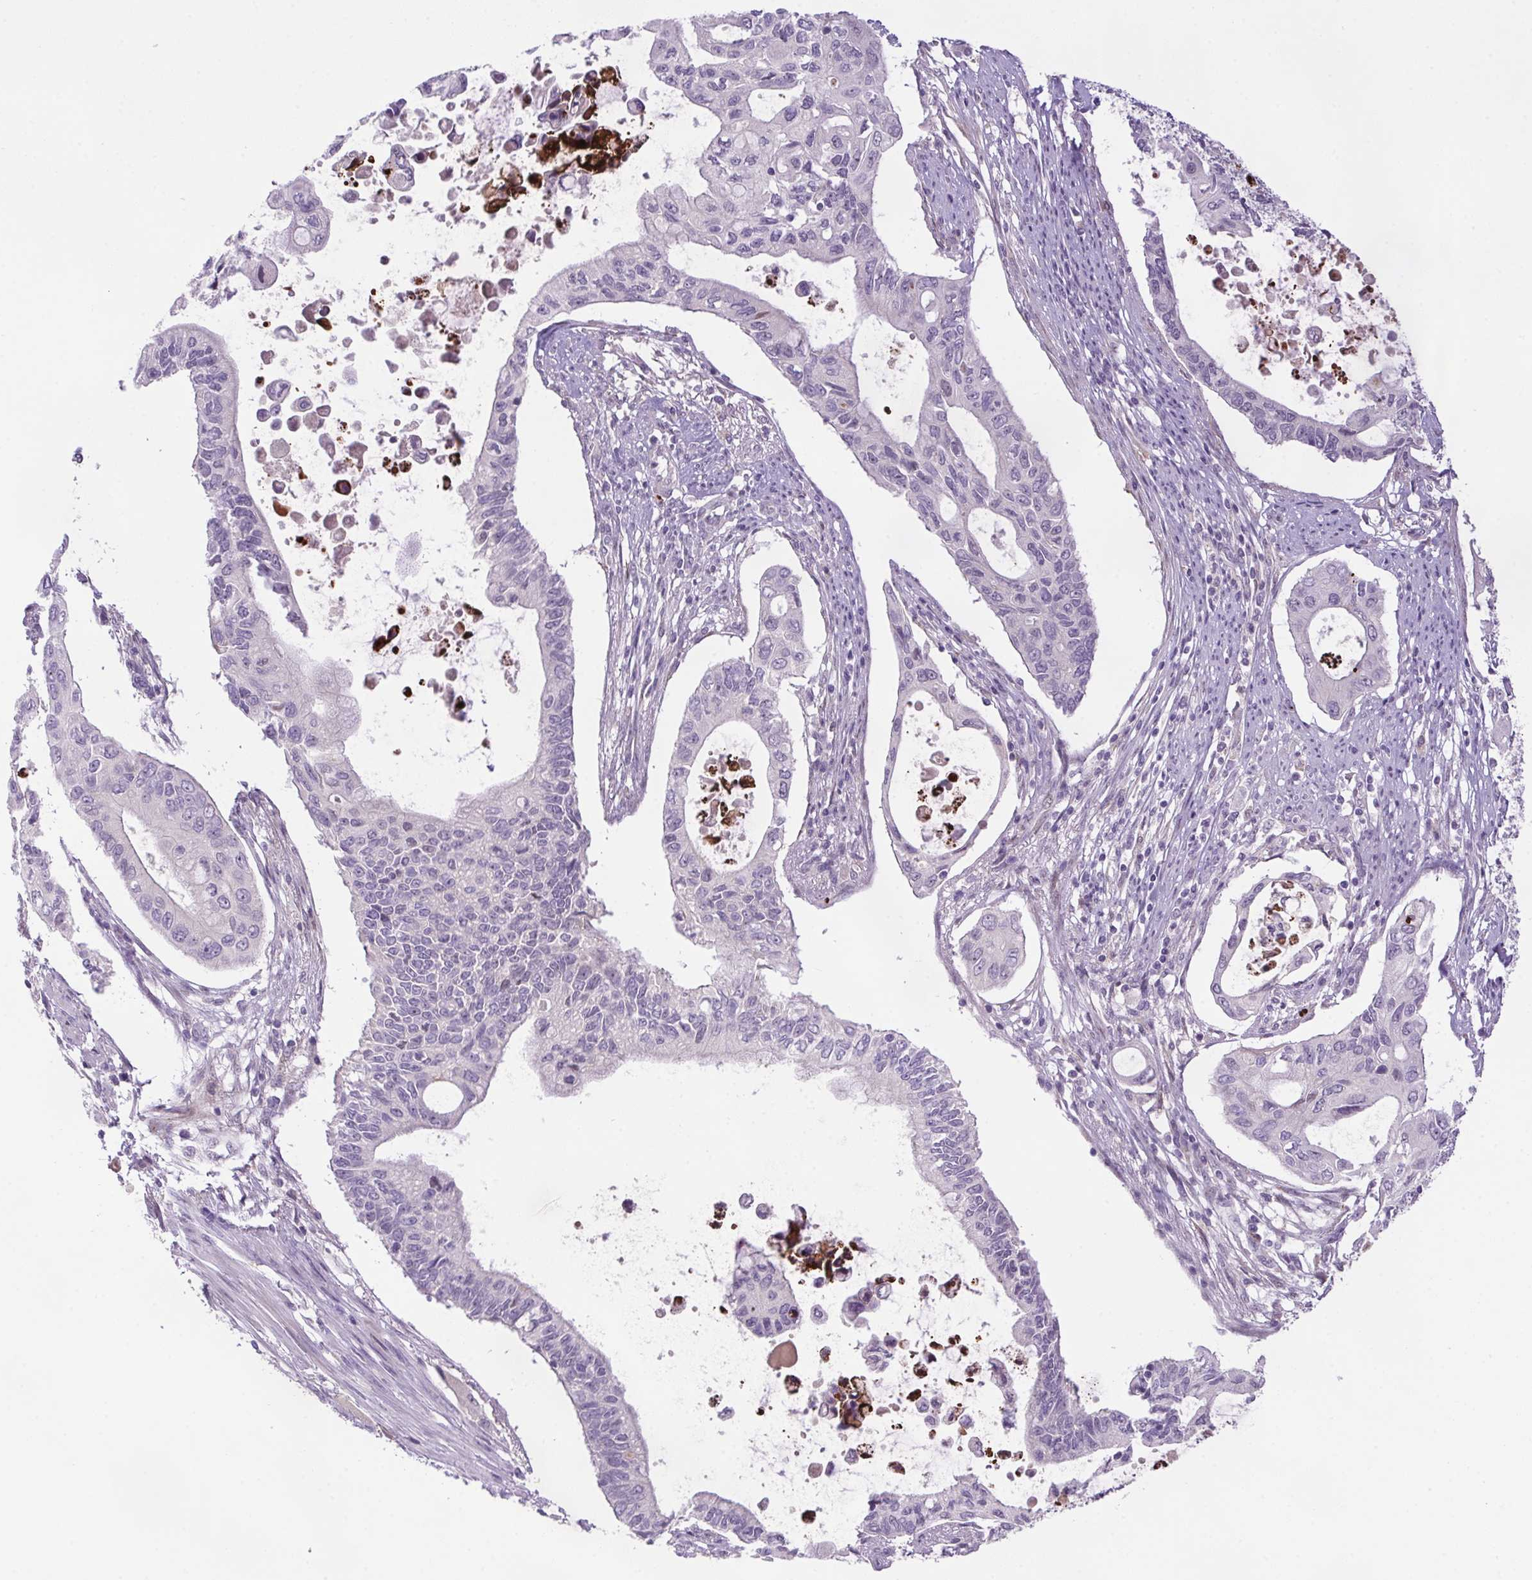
{"staining": {"intensity": "negative", "quantity": "none", "location": "none"}, "tissue": "pancreatic cancer", "cell_type": "Tumor cells", "image_type": "cancer", "snomed": [{"axis": "morphology", "description": "Adenocarcinoma, NOS"}, {"axis": "topography", "description": "Pancreas"}], "caption": "IHC histopathology image of adenocarcinoma (pancreatic) stained for a protein (brown), which exhibits no expression in tumor cells. (Brightfield microscopy of DAB (3,3'-diaminobenzidine) immunohistochemistry at high magnification).", "gene": "LRRTM1", "patient": {"sex": "female", "age": 63}}